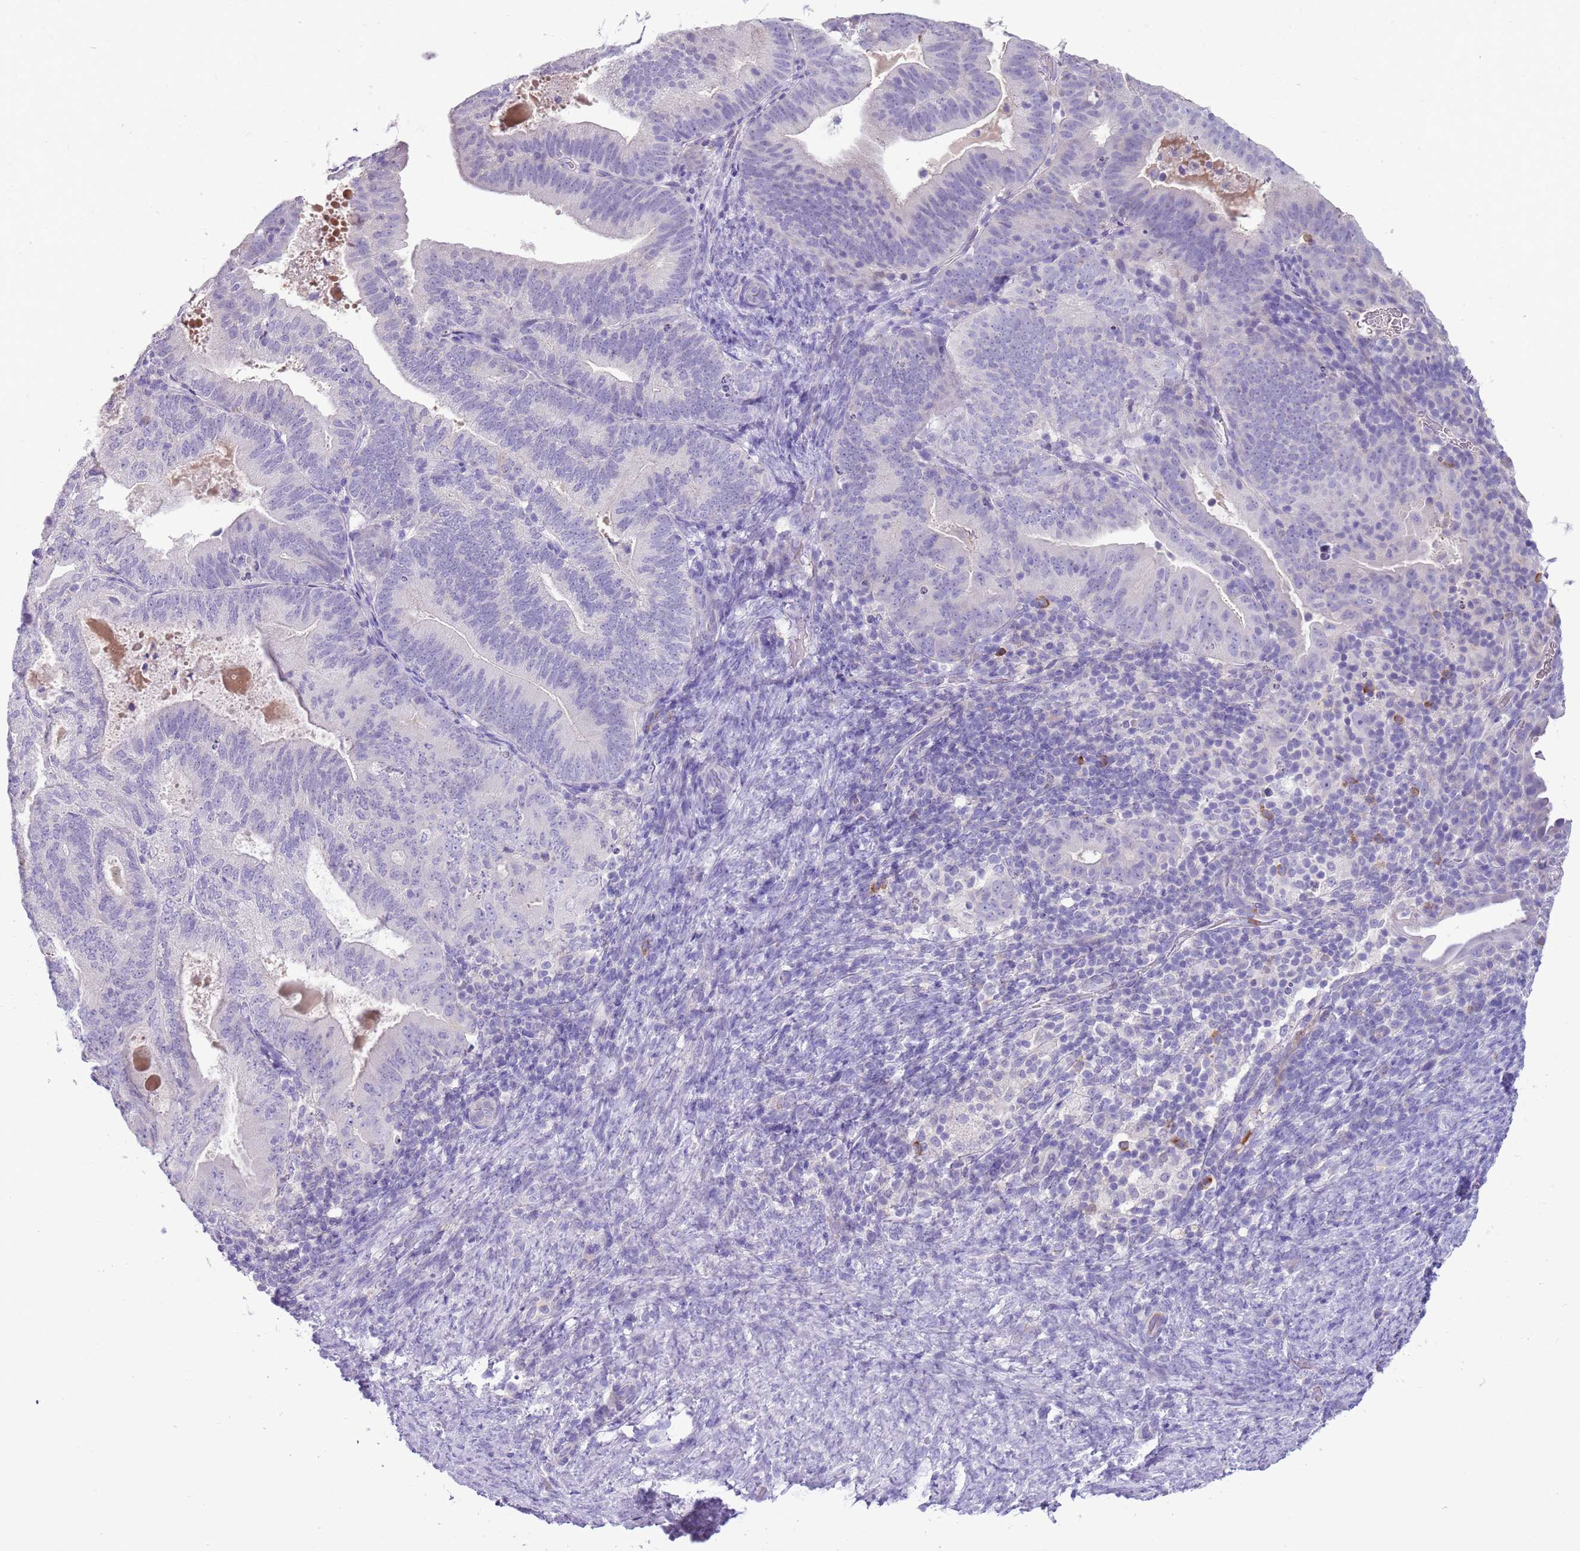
{"staining": {"intensity": "negative", "quantity": "none", "location": "none"}, "tissue": "endometrial cancer", "cell_type": "Tumor cells", "image_type": "cancer", "snomed": [{"axis": "morphology", "description": "Adenocarcinoma, NOS"}, {"axis": "topography", "description": "Endometrium"}], "caption": "This is an immunohistochemistry image of endometrial cancer (adenocarcinoma). There is no expression in tumor cells.", "gene": "SCAMP5", "patient": {"sex": "female", "age": 70}}